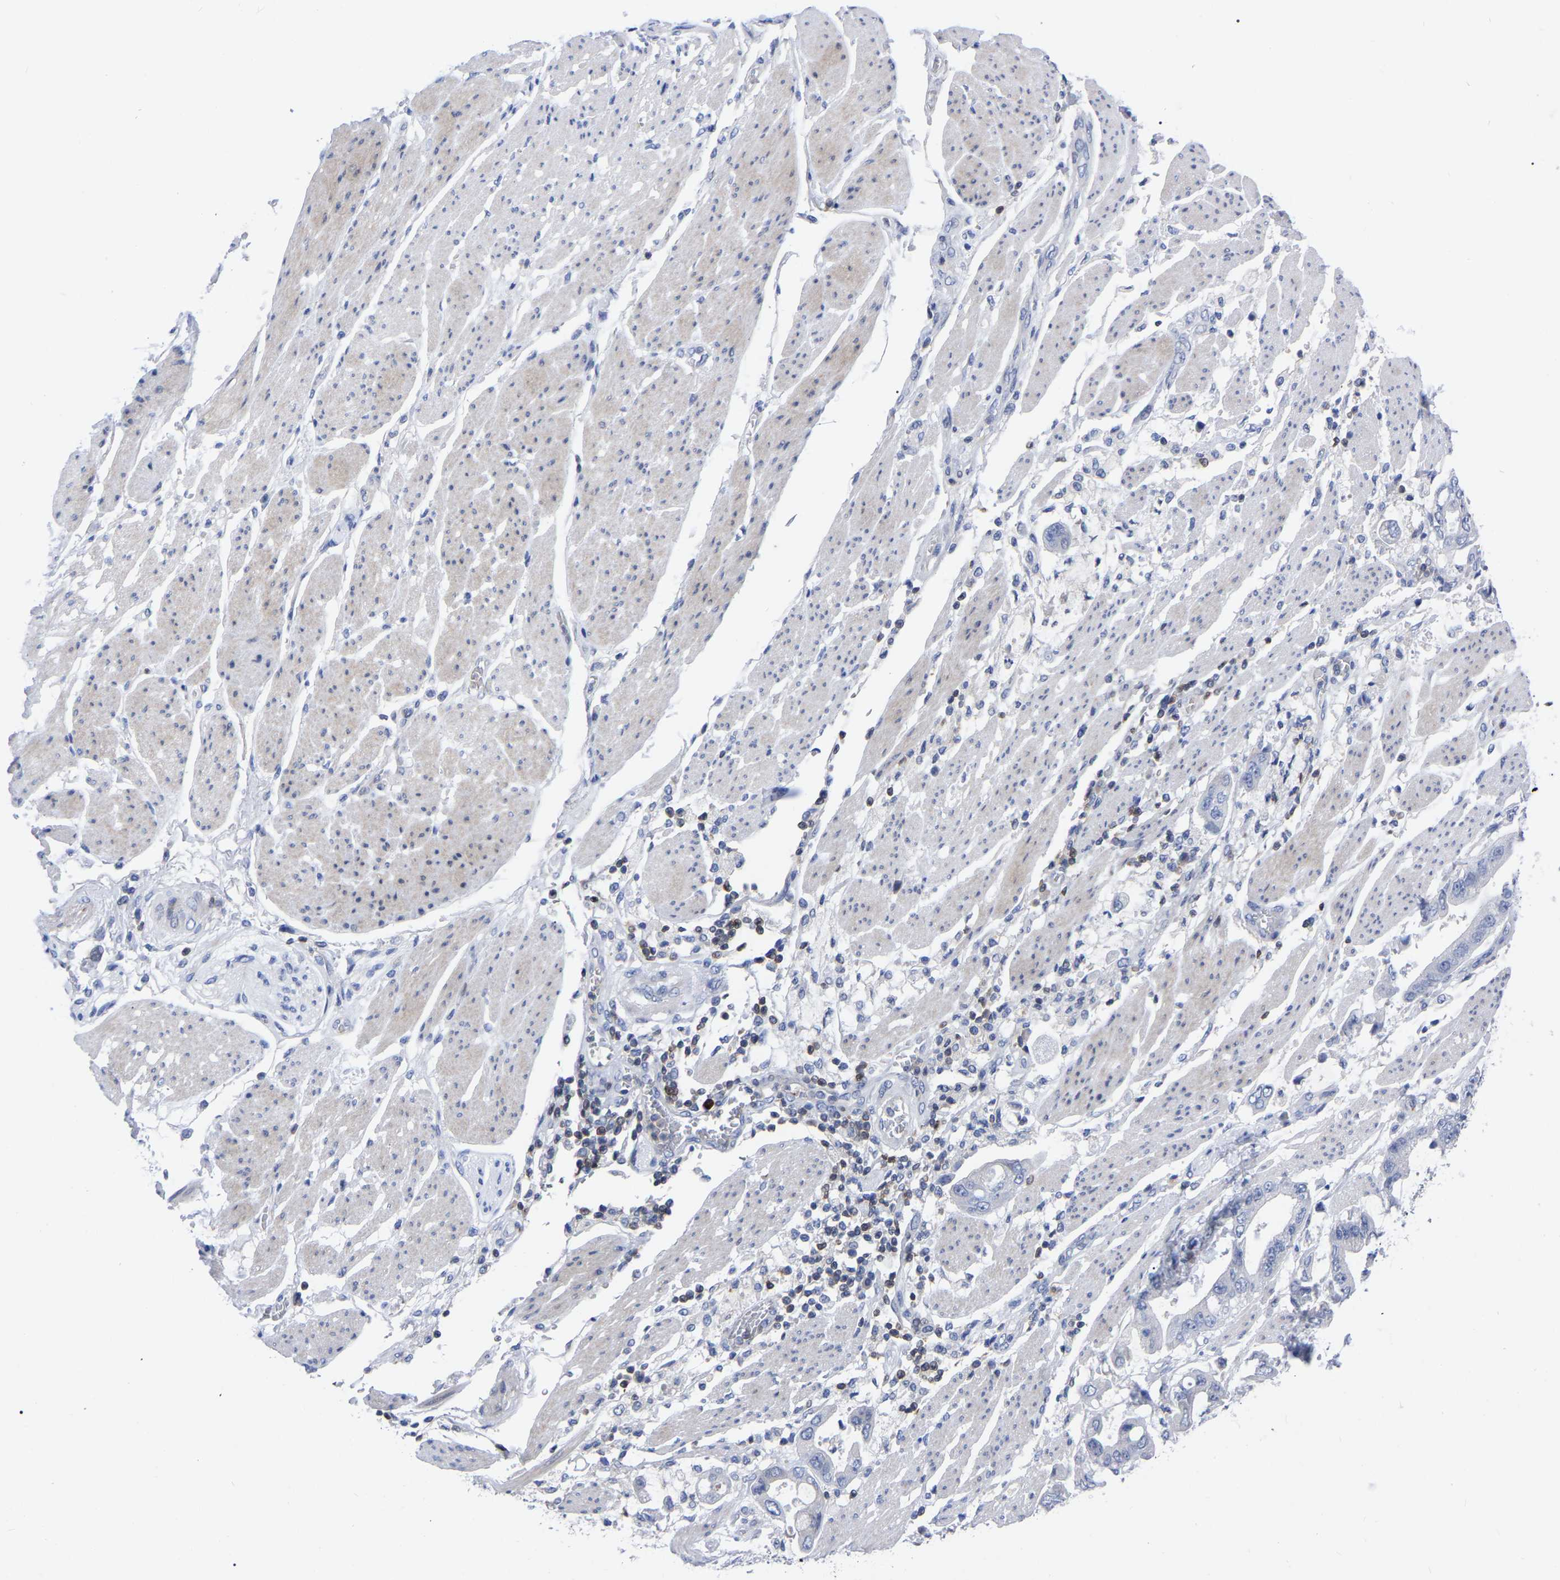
{"staining": {"intensity": "negative", "quantity": "none", "location": "none"}, "tissue": "stomach cancer", "cell_type": "Tumor cells", "image_type": "cancer", "snomed": [{"axis": "morphology", "description": "Normal tissue, NOS"}, {"axis": "morphology", "description": "Adenocarcinoma, NOS"}, {"axis": "topography", "description": "Stomach"}], "caption": "There is no significant expression in tumor cells of stomach cancer (adenocarcinoma). (Brightfield microscopy of DAB immunohistochemistry at high magnification).", "gene": "PTPN7", "patient": {"sex": "male", "age": 62}}